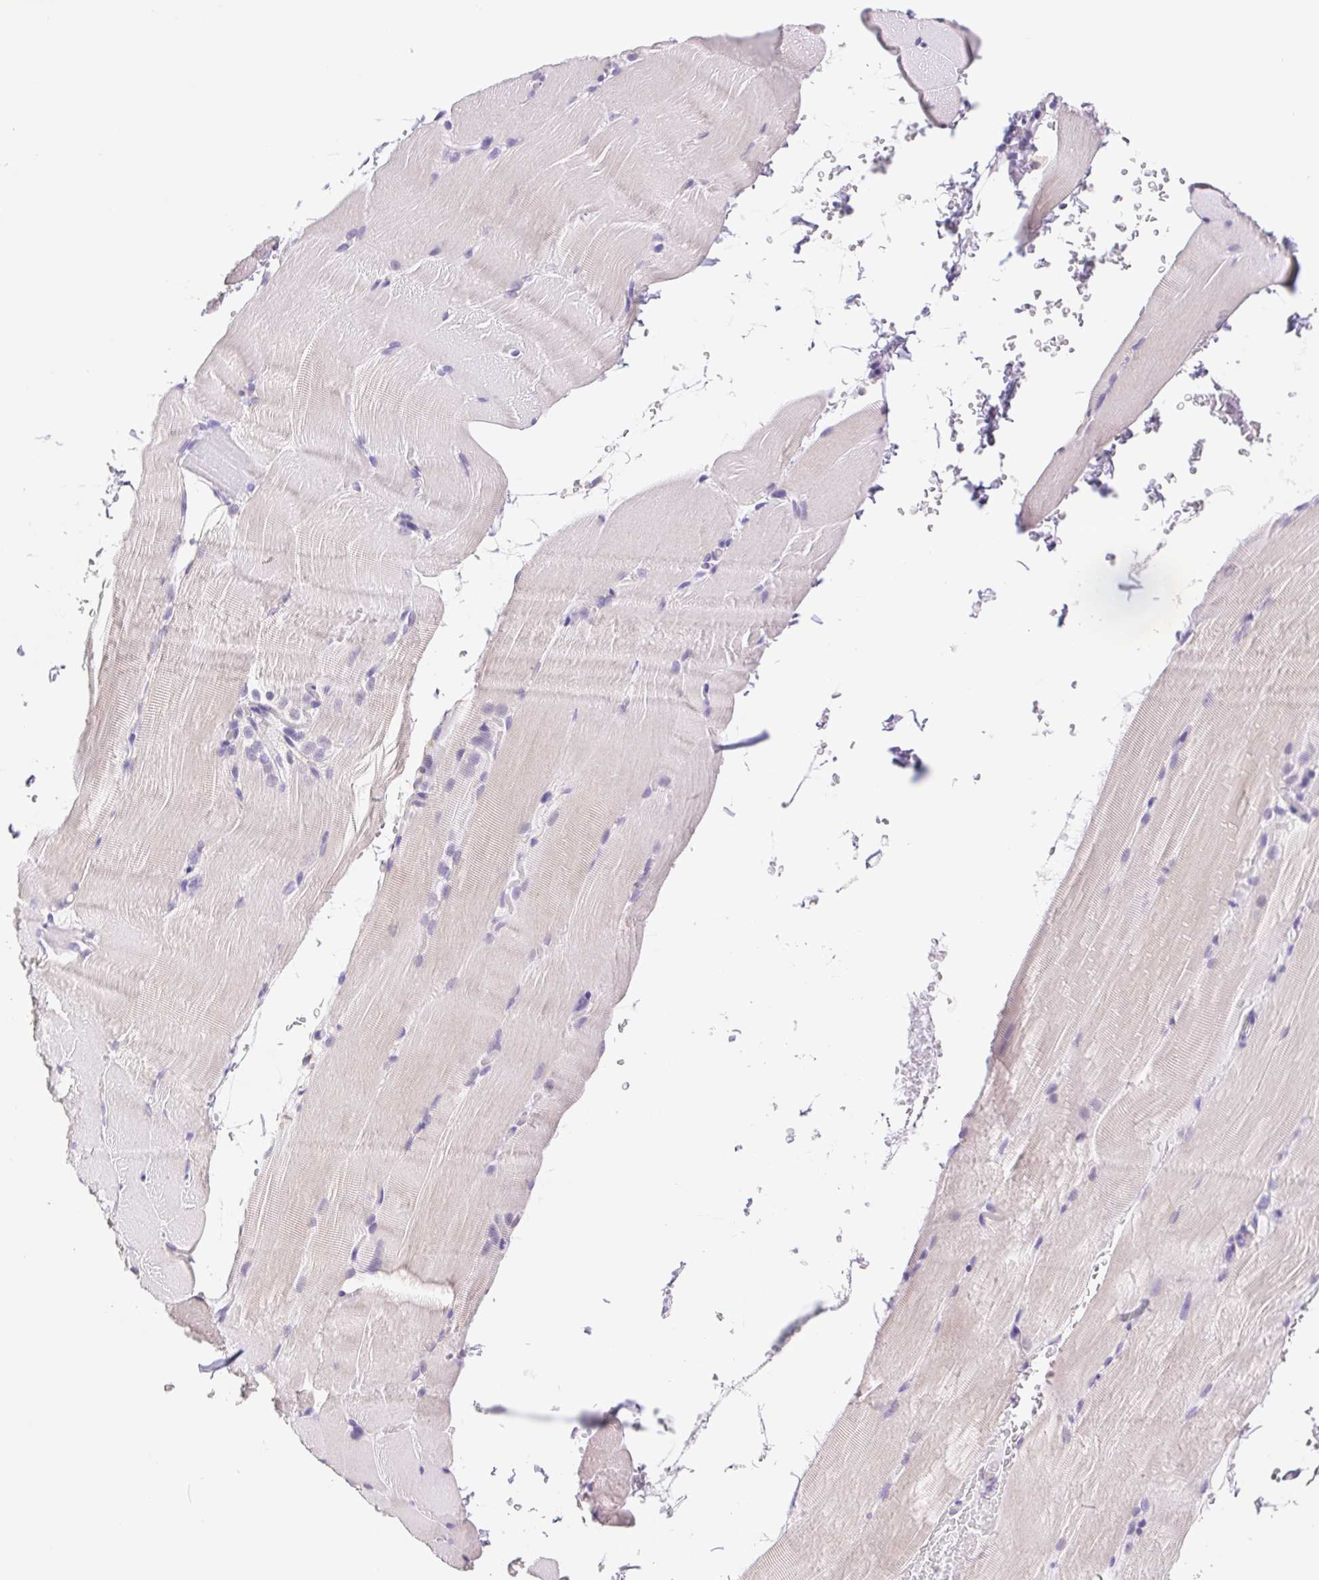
{"staining": {"intensity": "weak", "quantity": "<25%", "location": "cytoplasmic/membranous"}, "tissue": "skeletal muscle", "cell_type": "Myocytes", "image_type": "normal", "snomed": [{"axis": "morphology", "description": "Normal tissue, NOS"}, {"axis": "topography", "description": "Skeletal muscle"}], "caption": "DAB immunohistochemical staining of benign human skeletal muscle shows no significant expression in myocytes.", "gene": "FKBP6", "patient": {"sex": "female", "age": 37}}